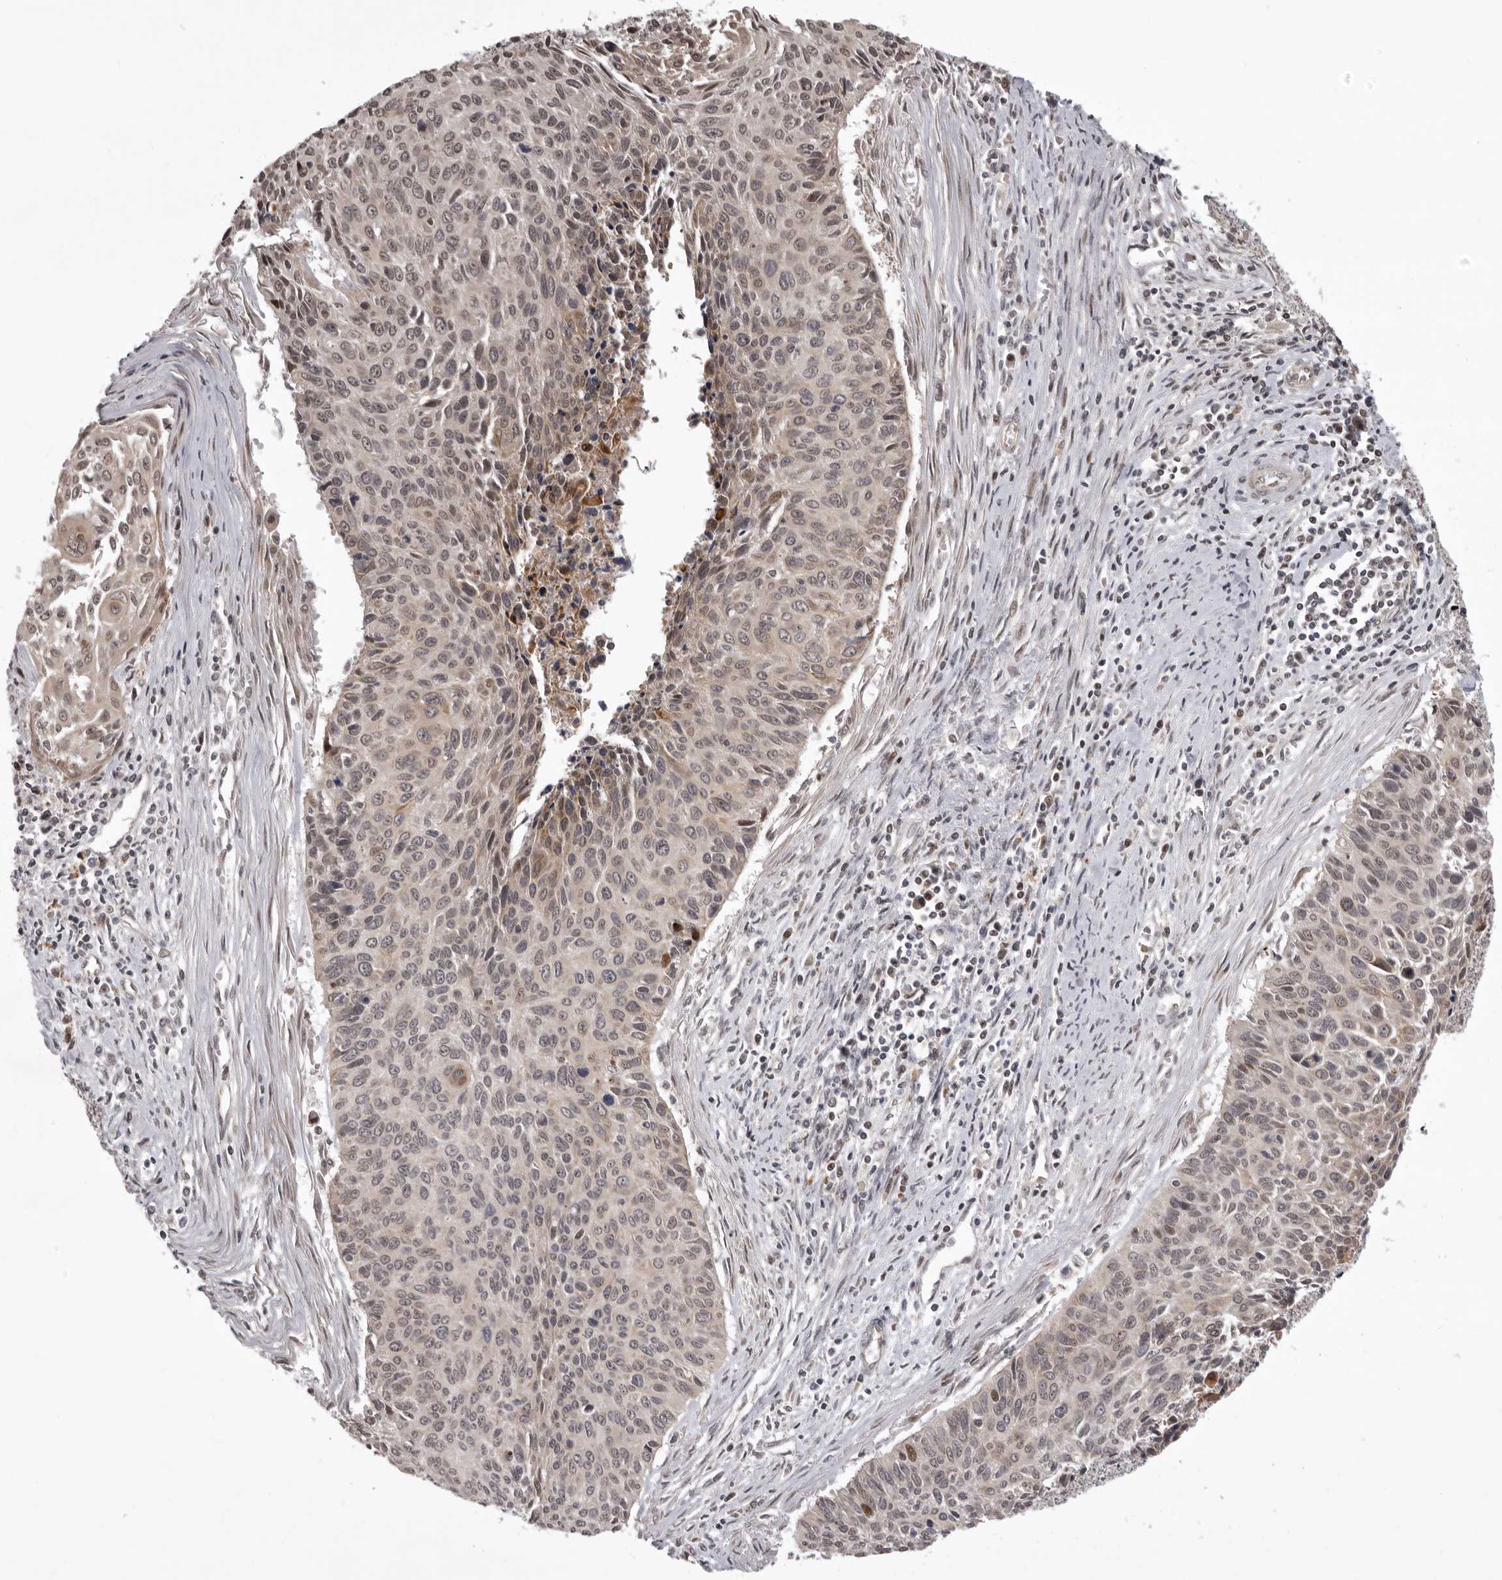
{"staining": {"intensity": "moderate", "quantity": ">75%", "location": "cytoplasmic/membranous,nuclear"}, "tissue": "cervical cancer", "cell_type": "Tumor cells", "image_type": "cancer", "snomed": [{"axis": "morphology", "description": "Squamous cell carcinoma, NOS"}, {"axis": "topography", "description": "Cervix"}], "caption": "Squamous cell carcinoma (cervical) was stained to show a protein in brown. There is medium levels of moderate cytoplasmic/membranous and nuclear positivity in approximately >75% of tumor cells.", "gene": "C1orf109", "patient": {"sex": "female", "age": 55}}